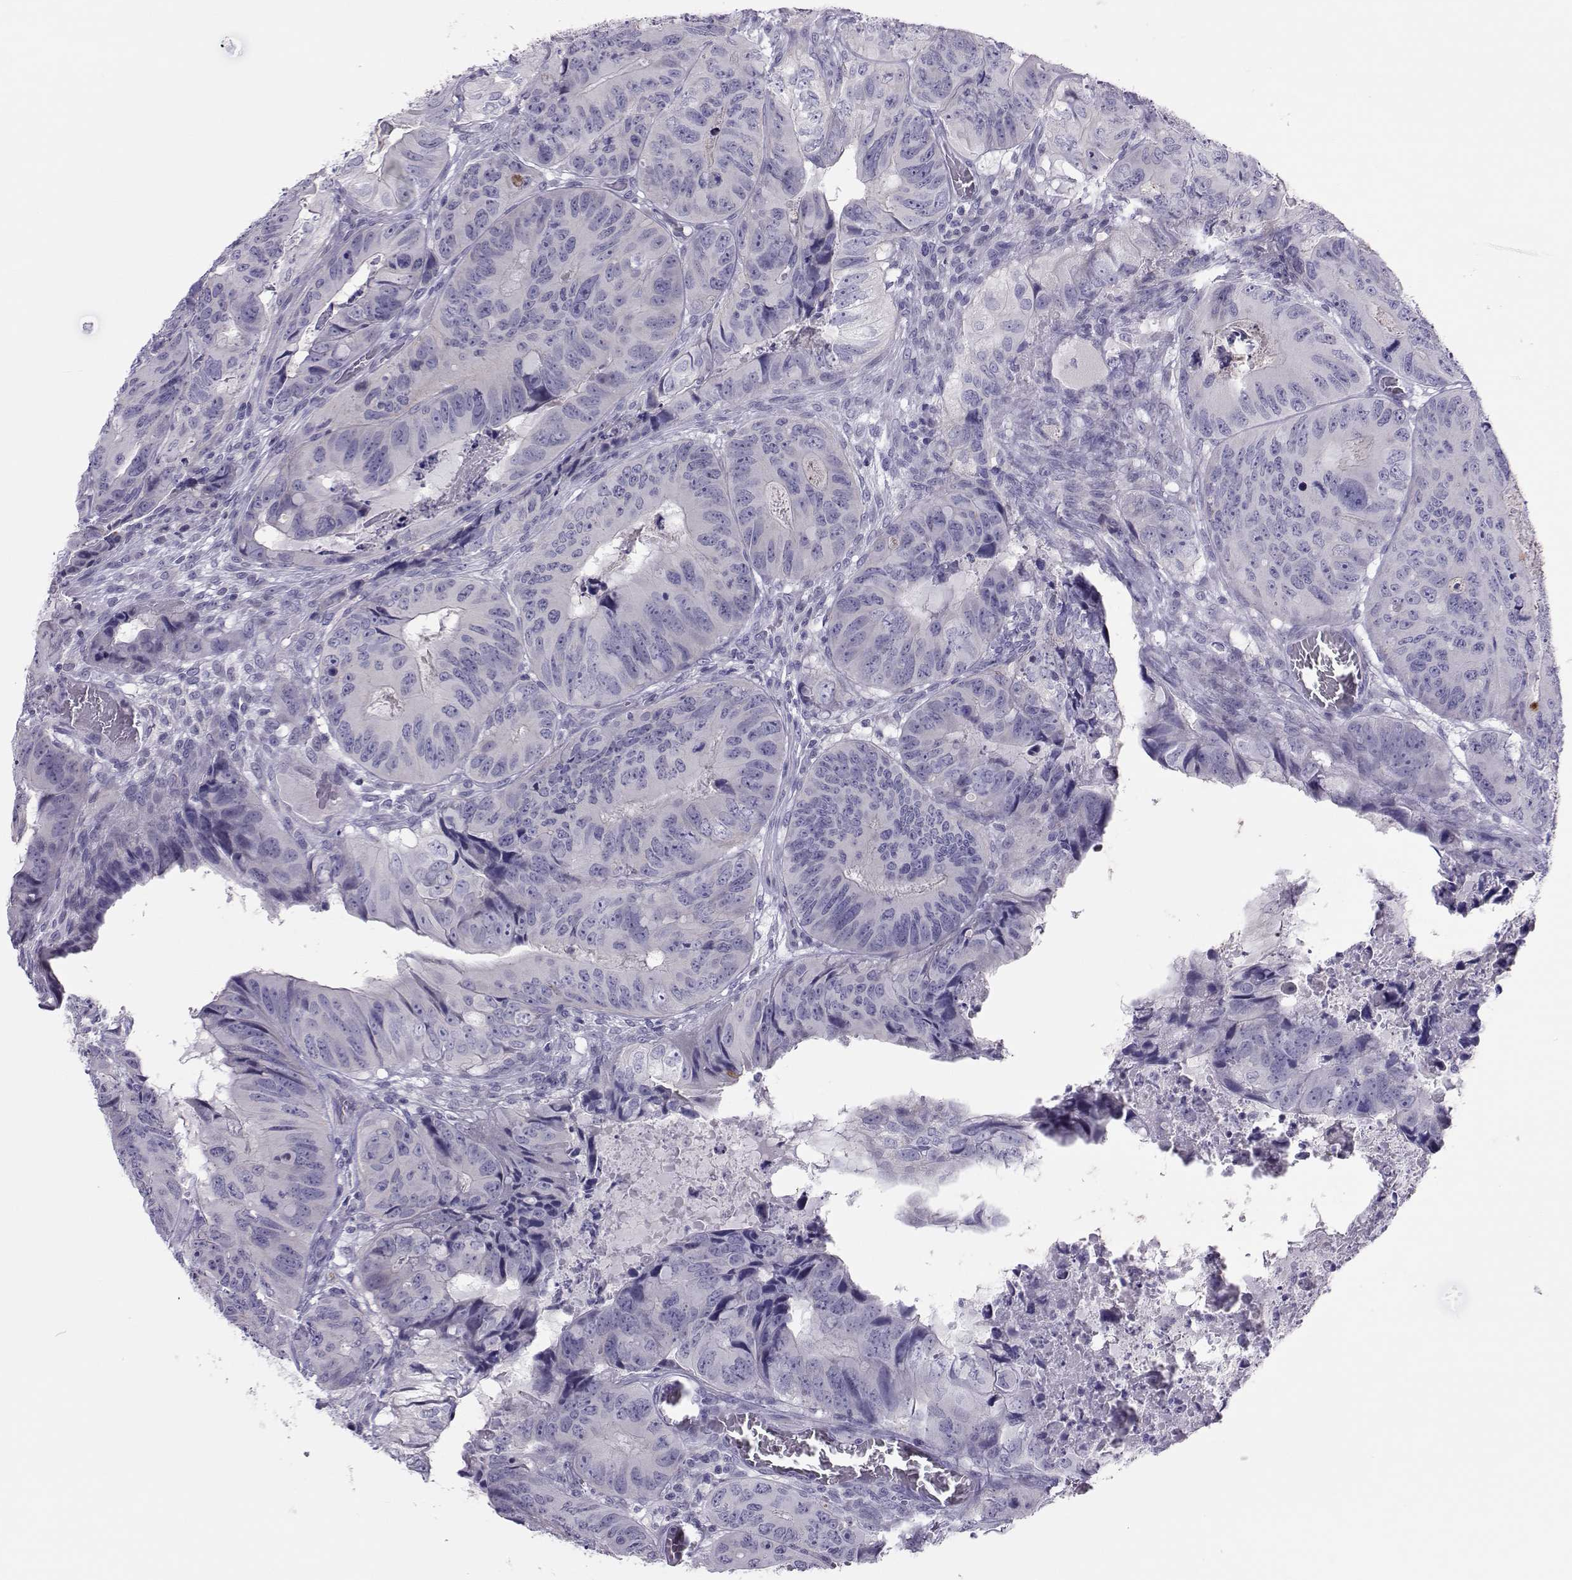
{"staining": {"intensity": "negative", "quantity": "none", "location": "none"}, "tissue": "colorectal cancer", "cell_type": "Tumor cells", "image_type": "cancer", "snomed": [{"axis": "morphology", "description": "Adenocarcinoma, NOS"}, {"axis": "topography", "description": "Colon"}], "caption": "The immunohistochemistry image has no significant expression in tumor cells of colorectal adenocarcinoma tissue. (Stains: DAB immunohistochemistry (IHC) with hematoxylin counter stain, Microscopy: brightfield microscopy at high magnification).", "gene": "TRPM7", "patient": {"sex": "male", "age": 79}}